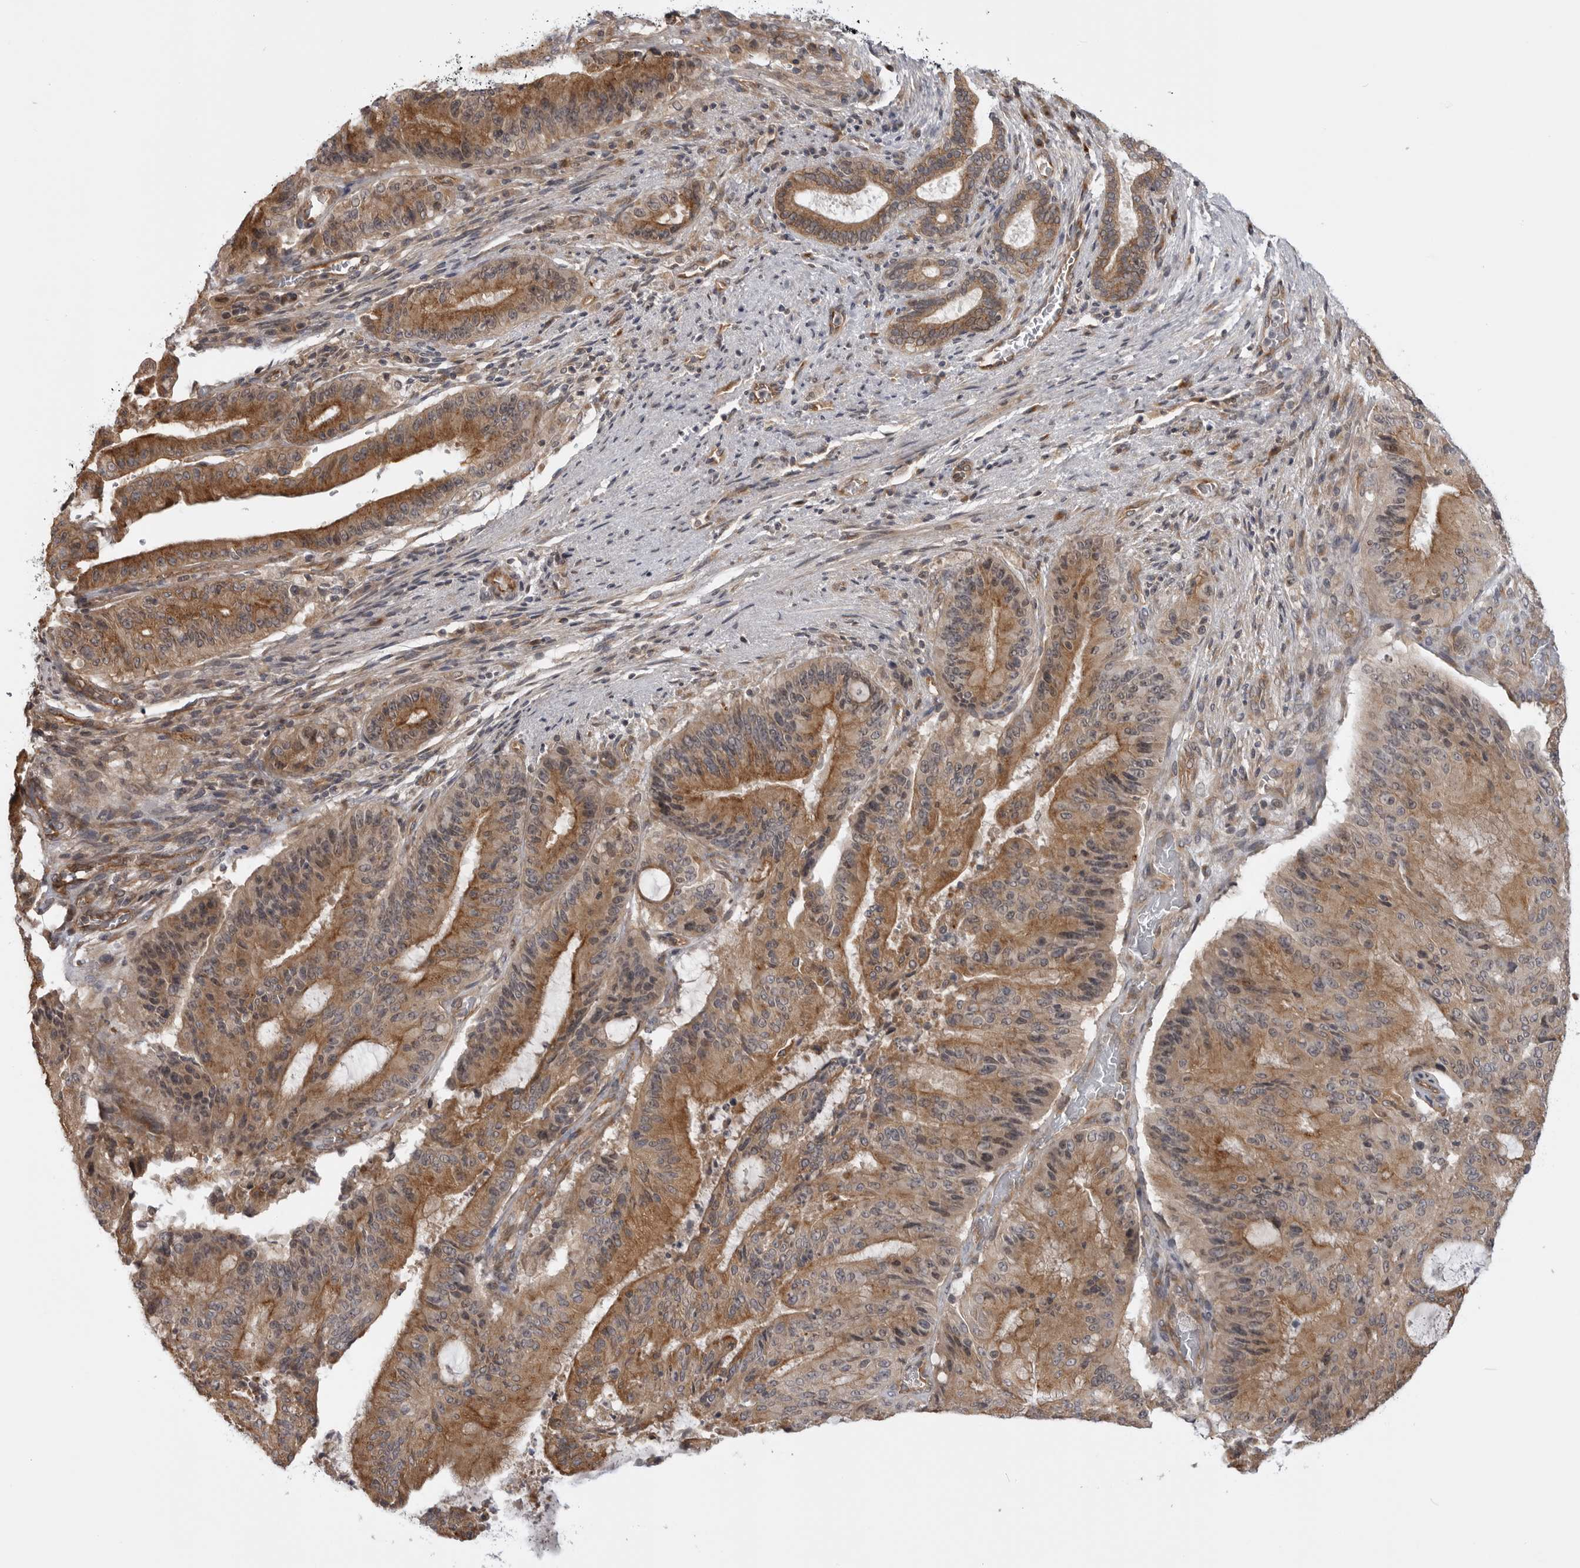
{"staining": {"intensity": "moderate", "quantity": ">75%", "location": "cytoplasmic/membranous"}, "tissue": "liver cancer", "cell_type": "Tumor cells", "image_type": "cancer", "snomed": [{"axis": "morphology", "description": "Normal tissue, NOS"}, {"axis": "morphology", "description": "Cholangiocarcinoma"}, {"axis": "topography", "description": "Liver"}, {"axis": "topography", "description": "Peripheral nerve tissue"}], "caption": "The photomicrograph displays immunohistochemical staining of liver cancer (cholangiocarcinoma). There is moderate cytoplasmic/membranous staining is appreciated in approximately >75% of tumor cells.", "gene": "LRRC45", "patient": {"sex": "female", "age": 73}}